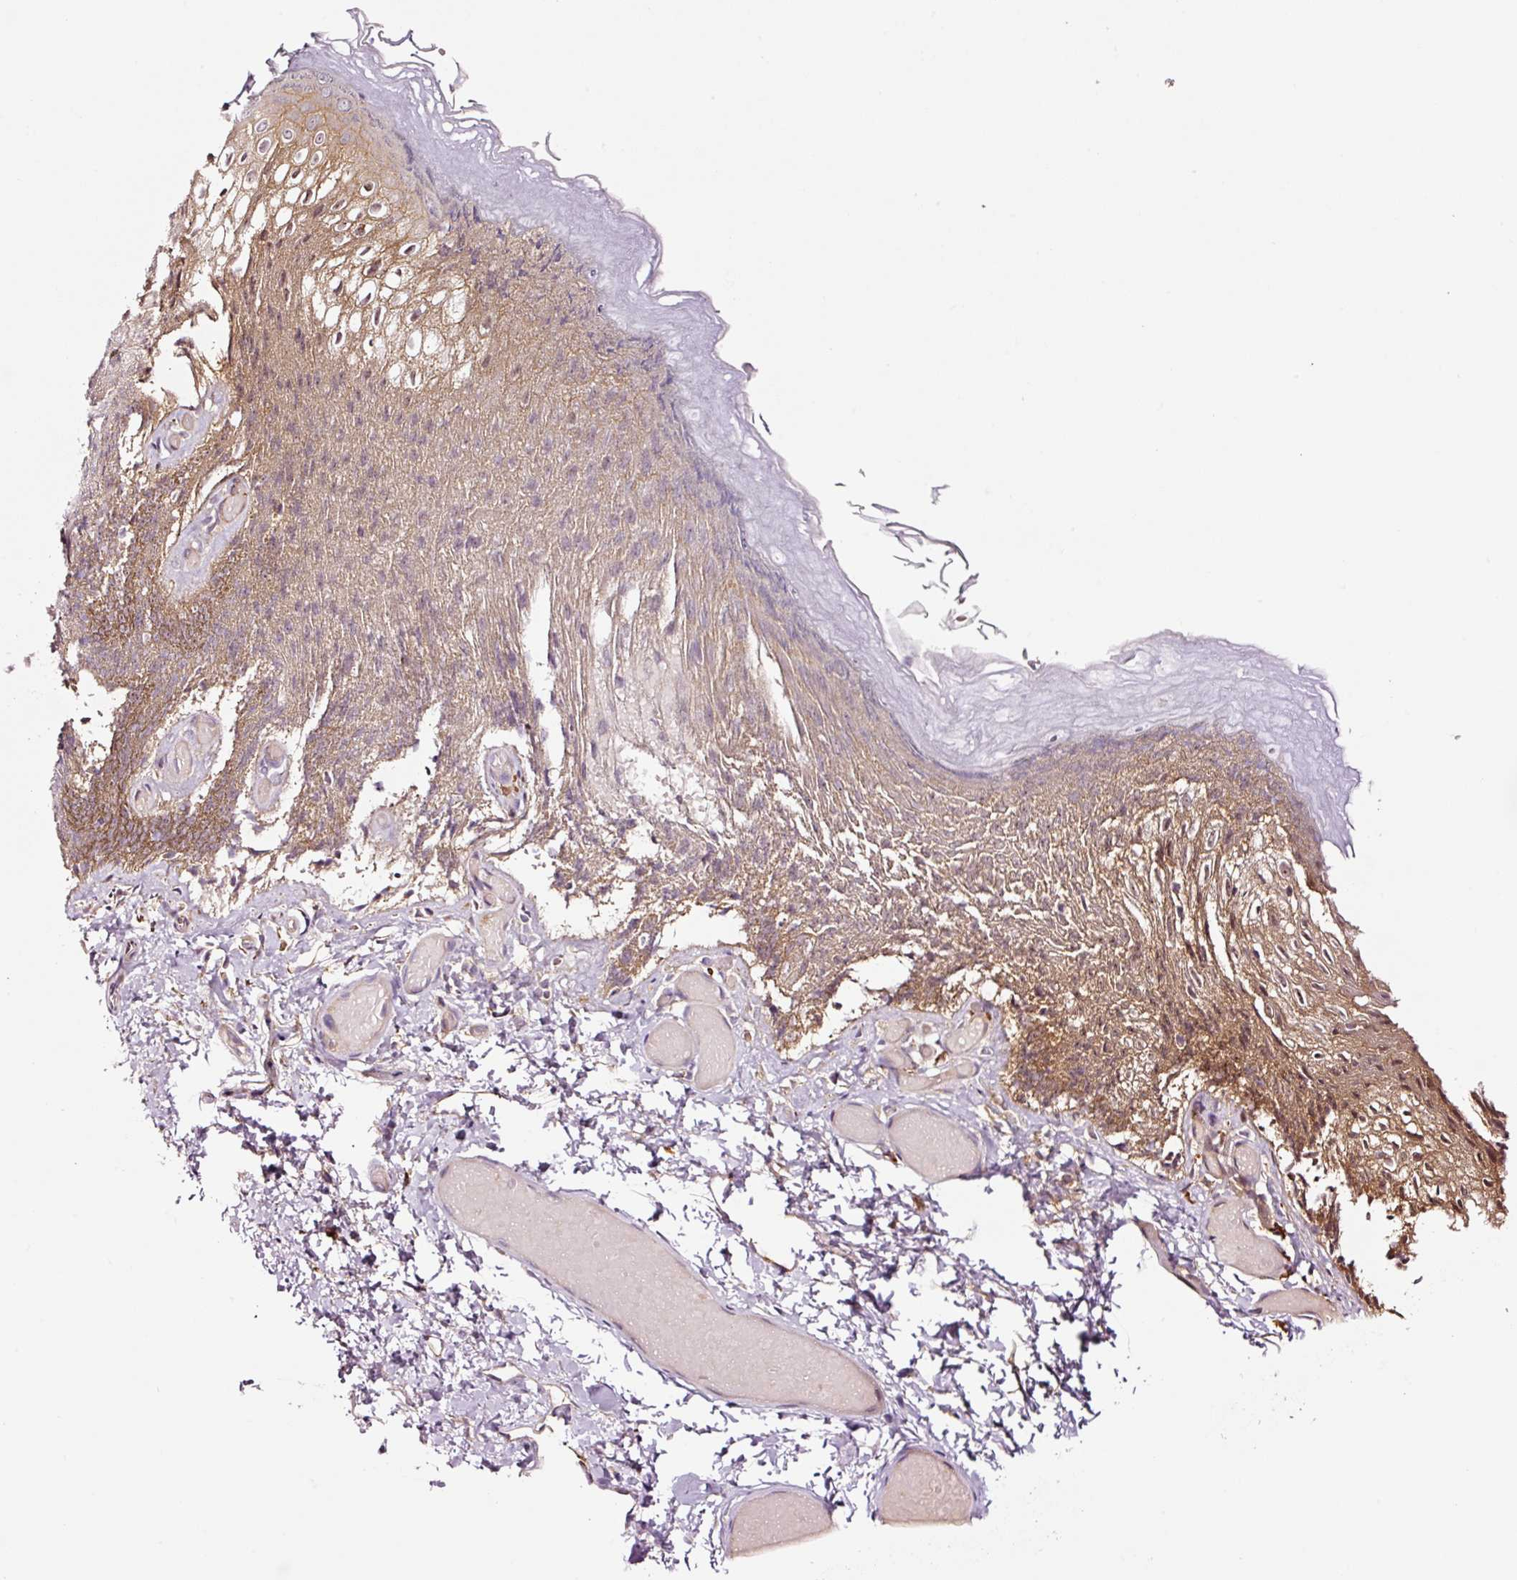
{"staining": {"intensity": "moderate", "quantity": ">75%", "location": "cytoplasmic/membranous"}, "tissue": "skin", "cell_type": "Epidermal cells", "image_type": "normal", "snomed": [{"axis": "morphology", "description": "Normal tissue, NOS"}, {"axis": "topography", "description": "Anal"}], "caption": "Protein expression analysis of normal skin shows moderate cytoplasmic/membranous staining in about >75% of epidermal cells. The protein of interest is shown in brown color, while the nuclei are stained blue.", "gene": "METAP1", "patient": {"sex": "female", "age": 40}}